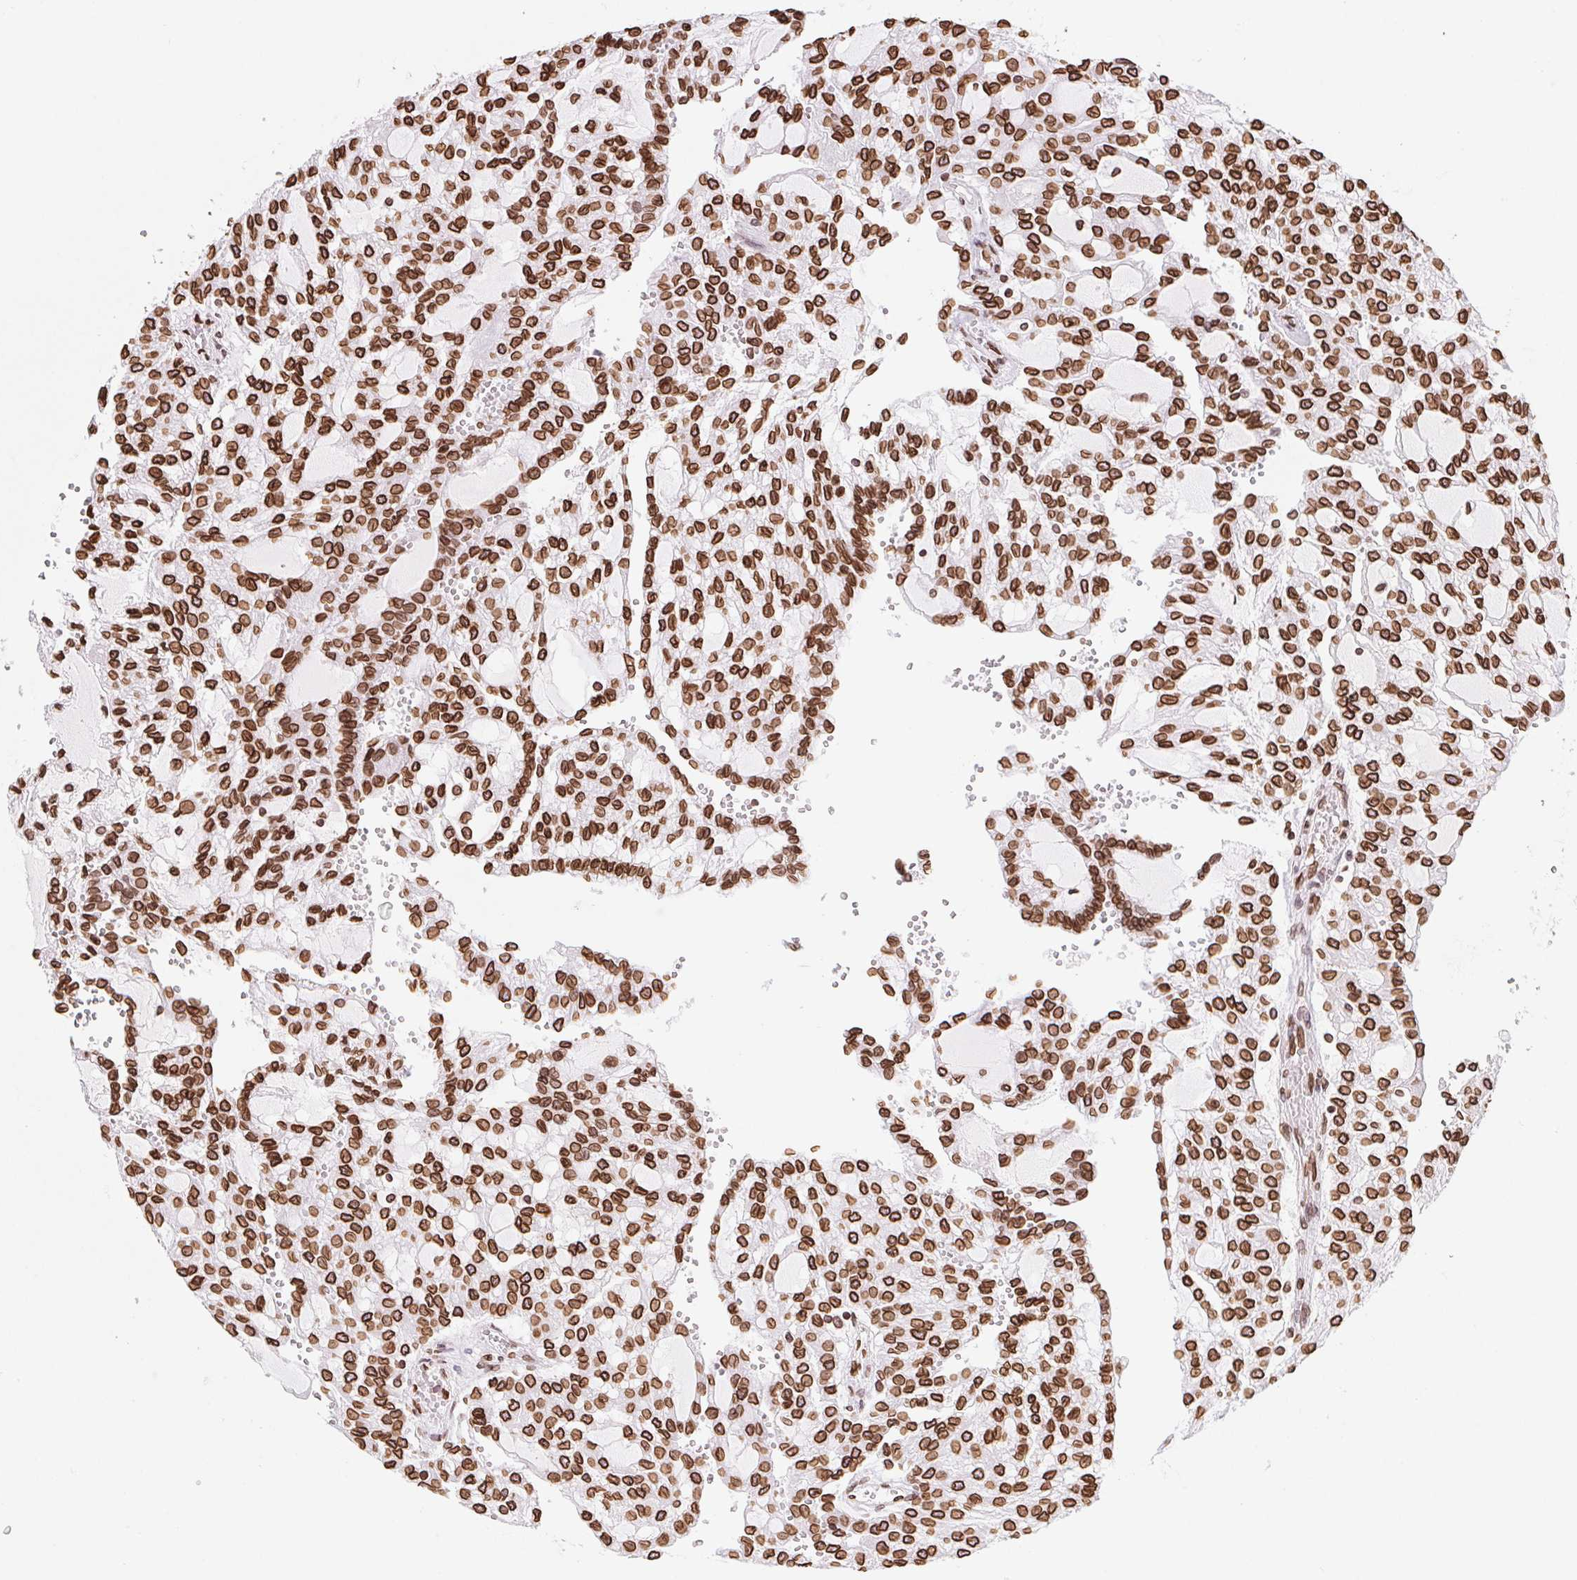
{"staining": {"intensity": "strong", "quantity": ">75%", "location": "cytoplasmic/membranous,nuclear"}, "tissue": "renal cancer", "cell_type": "Tumor cells", "image_type": "cancer", "snomed": [{"axis": "morphology", "description": "Adenocarcinoma, NOS"}, {"axis": "topography", "description": "Kidney"}], "caption": "High-power microscopy captured an IHC photomicrograph of renal cancer (adenocarcinoma), revealing strong cytoplasmic/membranous and nuclear positivity in about >75% of tumor cells. The protein is shown in brown color, while the nuclei are stained blue.", "gene": "LMNB2", "patient": {"sex": "male", "age": 63}}